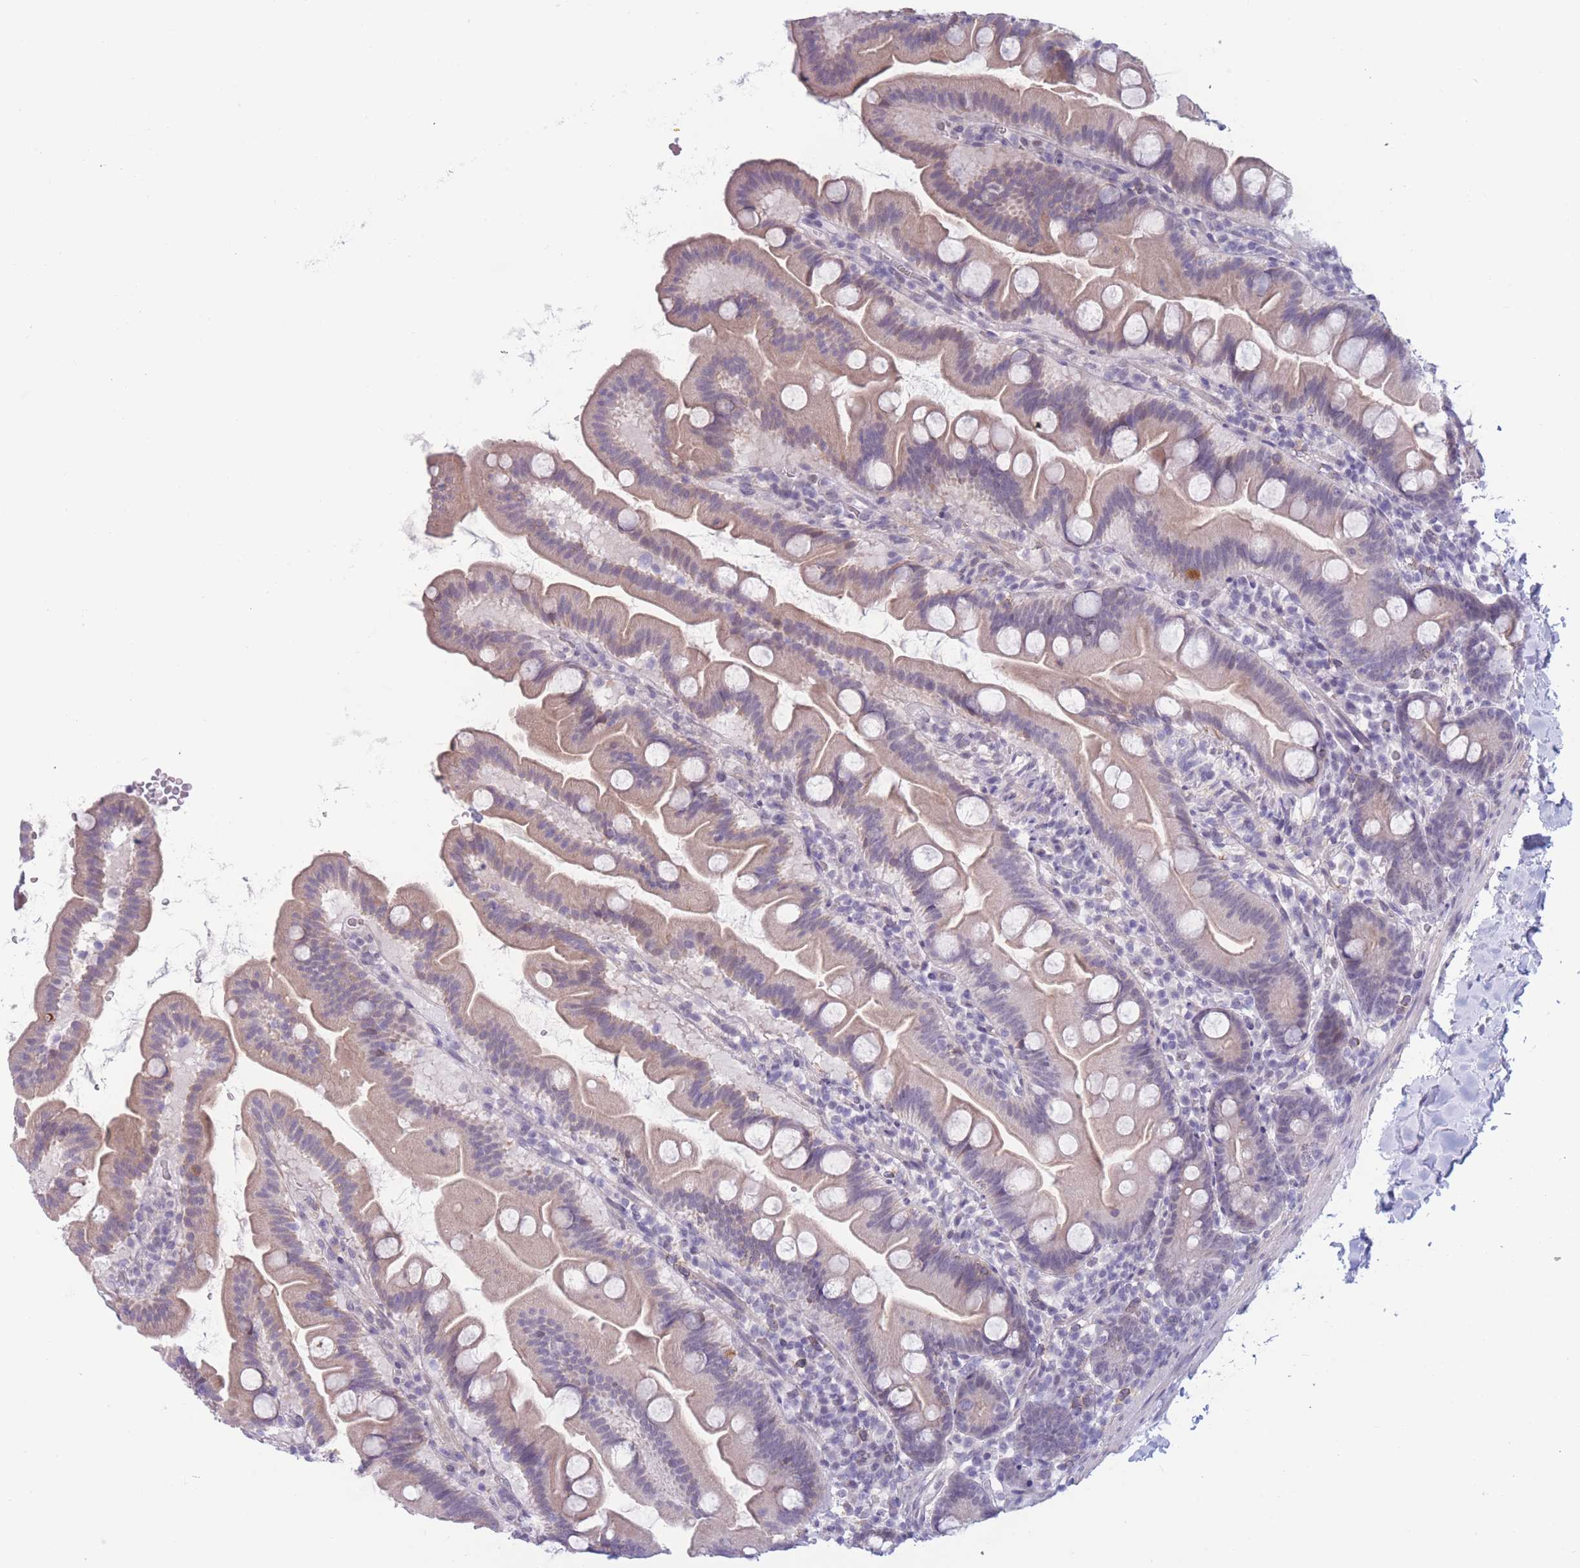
{"staining": {"intensity": "weak", "quantity": "<25%", "location": "cytoplasmic/membranous"}, "tissue": "small intestine", "cell_type": "Glandular cells", "image_type": "normal", "snomed": [{"axis": "morphology", "description": "Normal tissue, NOS"}, {"axis": "topography", "description": "Small intestine"}], "caption": "Immunohistochemistry (IHC) of benign human small intestine demonstrates no expression in glandular cells.", "gene": "PODXL", "patient": {"sex": "female", "age": 68}}